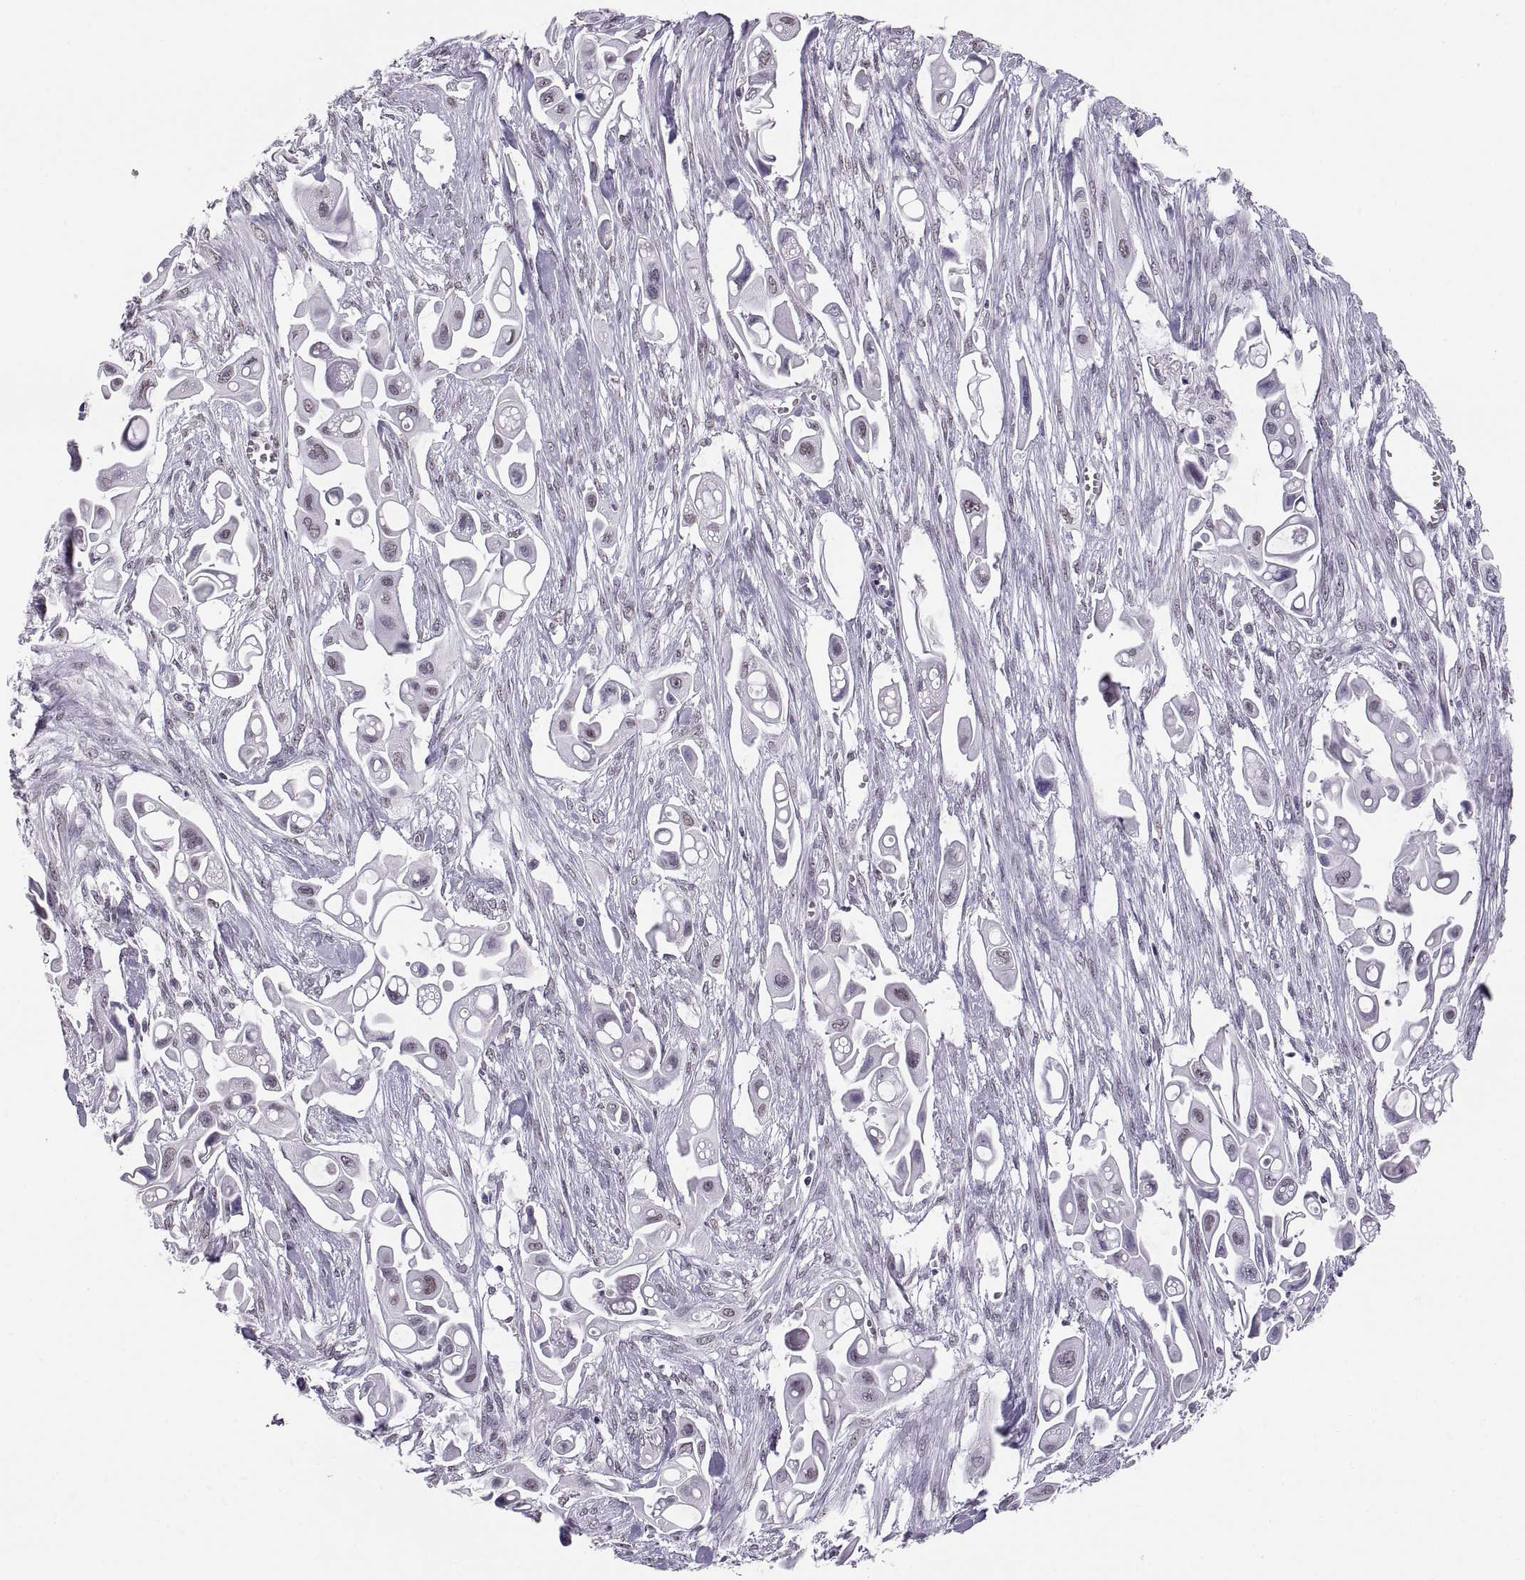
{"staining": {"intensity": "negative", "quantity": "none", "location": "none"}, "tissue": "pancreatic cancer", "cell_type": "Tumor cells", "image_type": "cancer", "snomed": [{"axis": "morphology", "description": "Adenocarcinoma, NOS"}, {"axis": "topography", "description": "Pancreas"}], "caption": "This is a image of immunohistochemistry staining of pancreatic cancer, which shows no expression in tumor cells.", "gene": "CARTPT", "patient": {"sex": "male", "age": 50}}